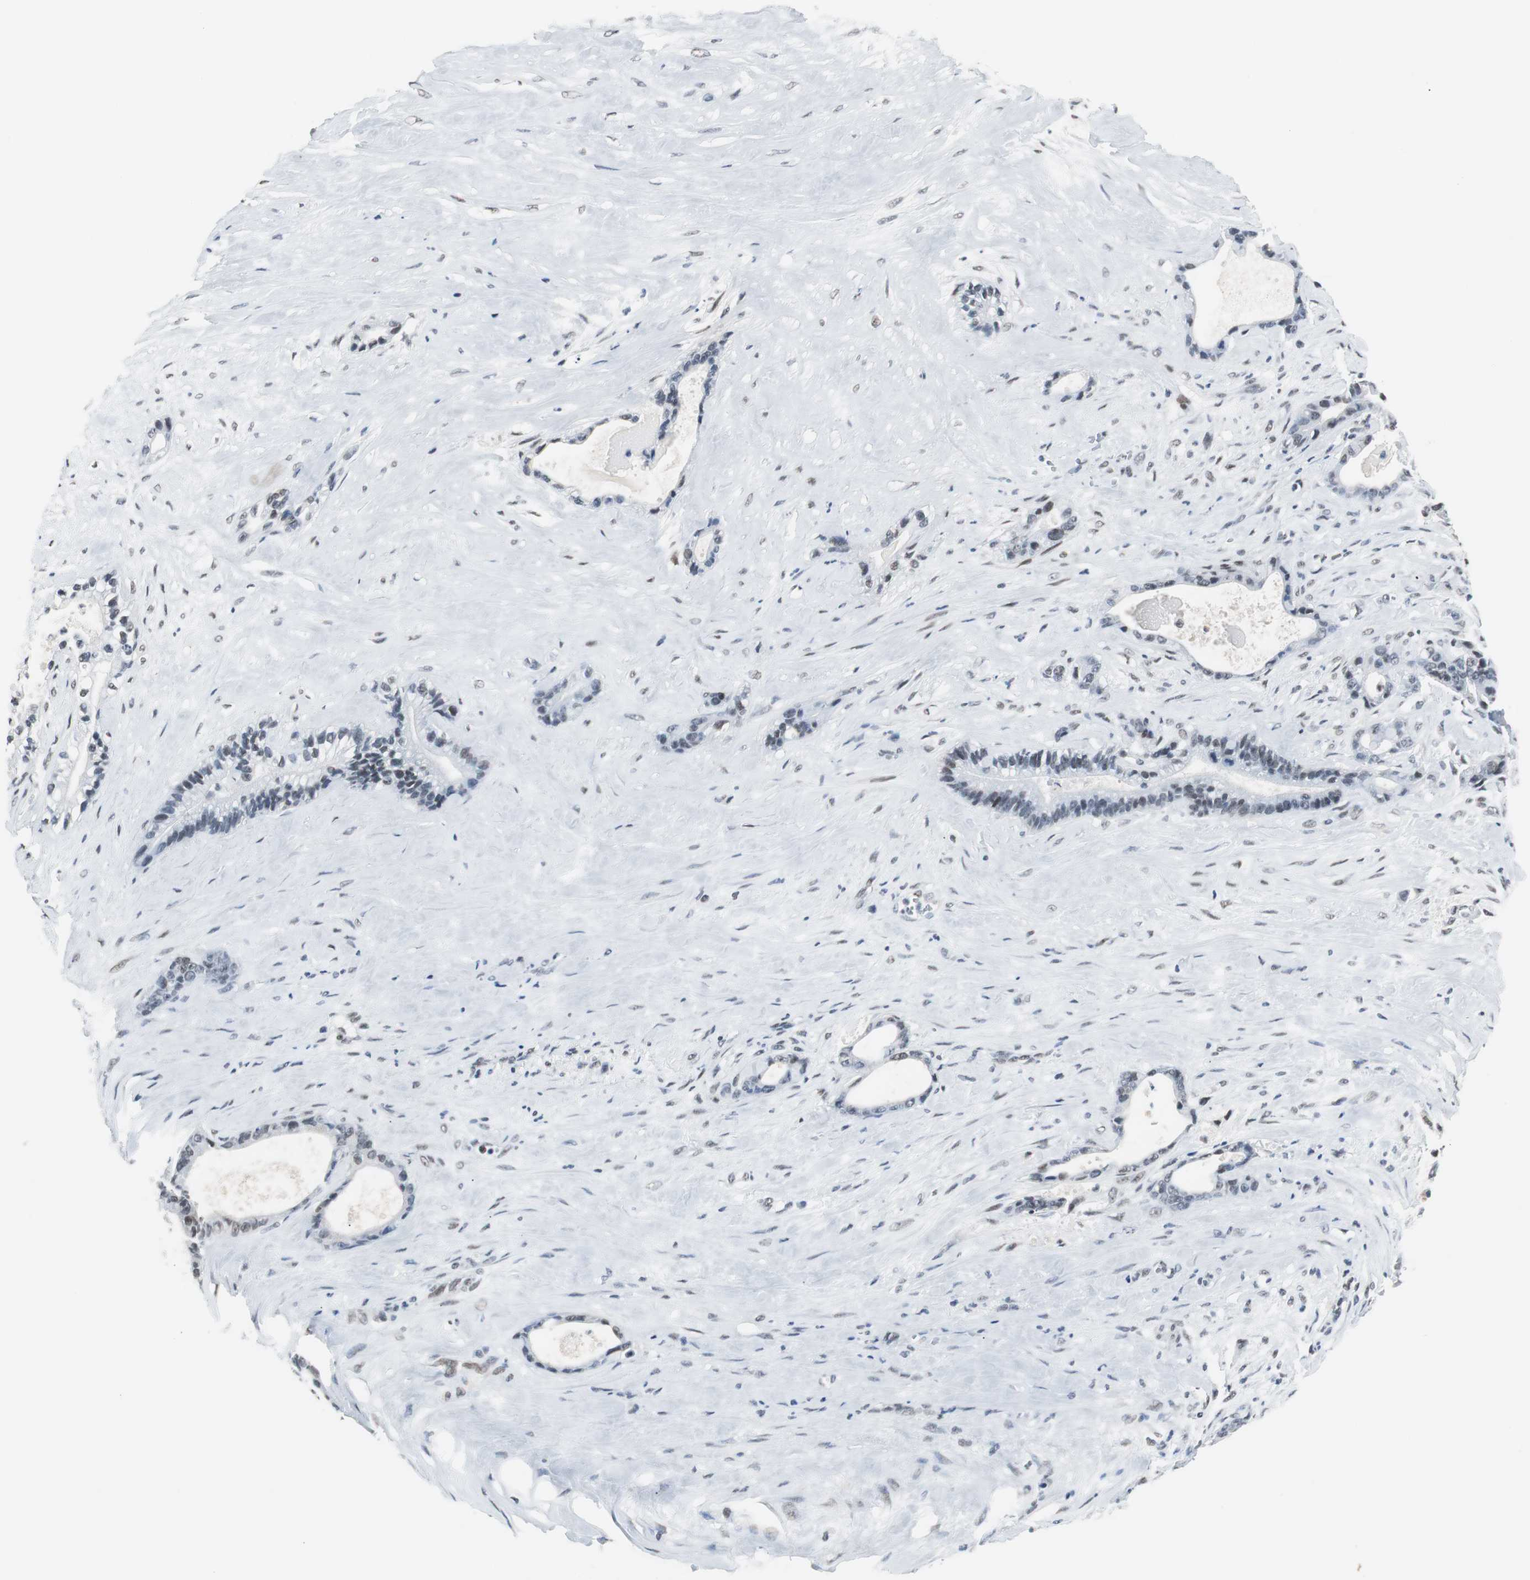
{"staining": {"intensity": "weak", "quantity": "25%-75%", "location": "nuclear"}, "tissue": "liver cancer", "cell_type": "Tumor cells", "image_type": "cancer", "snomed": [{"axis": "morphology", "description": "Cholangiocarcinoma"}, {"axis": "topography", "description": "Liver"}], "caption": "Cholangiocarcinoma (liver) stained with a brown dye shows weak nuclear positive expression in approximately 25%-75% of tumor cells.", "gene": "TAF7", "patient": {"sex": "female", "age": 55}}